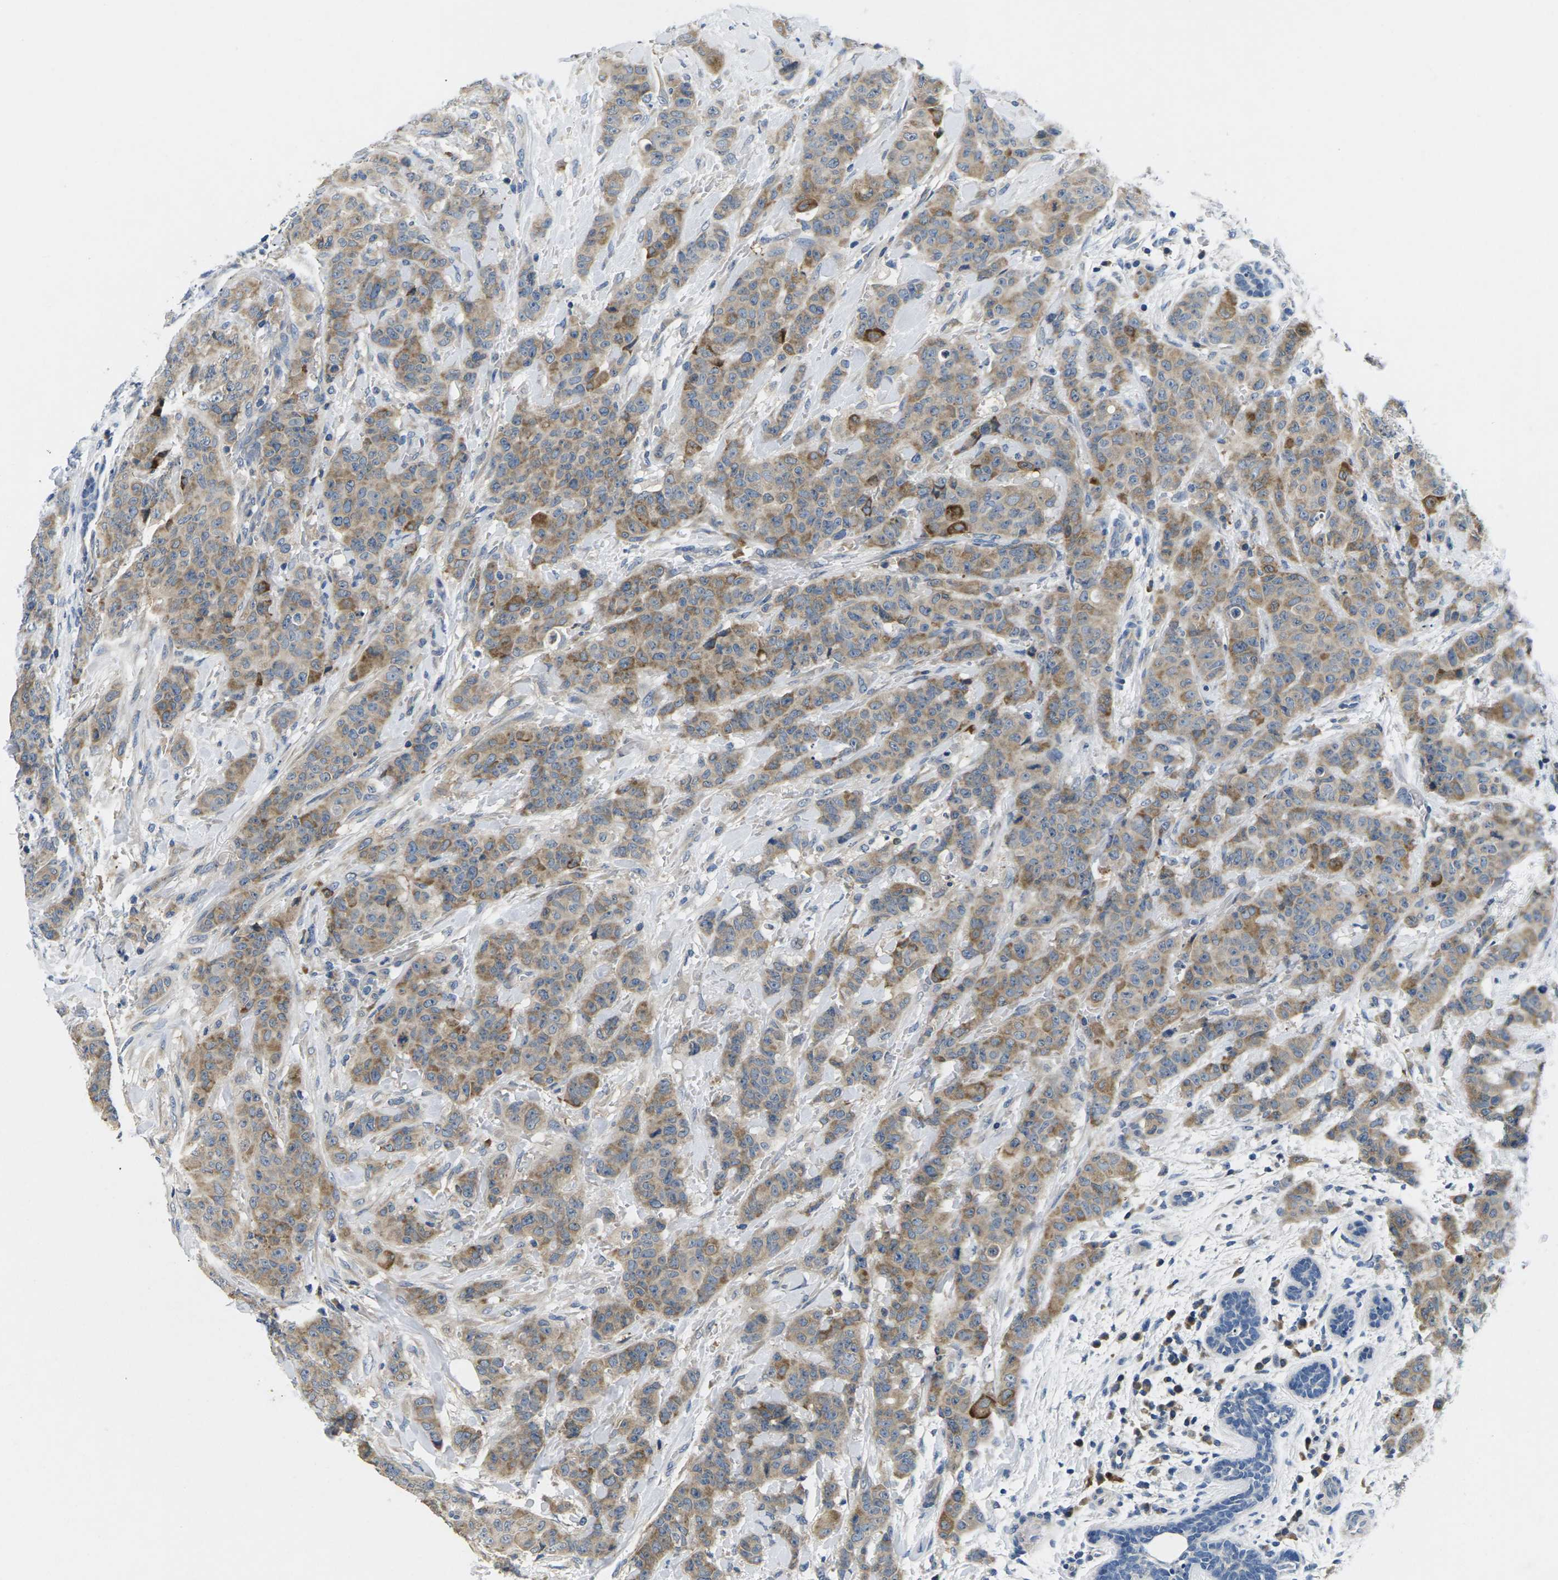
{"staining": {"intensity": "moderate", "quantity": "25%-75%", "location": "cytoplasmic/membranous"}, "tissue": "breast cancer", "cell_type": "Tumor cells", "image_type": "cancer", "snomed": [{"axis": "morphology", "description": "Normal tissue, NOS"}, {"axis": "morphology", "description": "Duct carcinoma"}, {"axis": "topography", "description": "Breast"}], "caption": "Immunohistochemistry (IHC) histopathology image of neoplastic tissue: infiltrating ductal carcinoma (breast) stained using immunohistochemistry (IHC) shows medium levels of moderate protein expression localized specifically in the cytoplasmic/membranous of tumor cells, appearing as a cytoplasmic/membranous brown color.", "gene": "ERGIC3", "patient": {"sex": "female", "age": 40}}